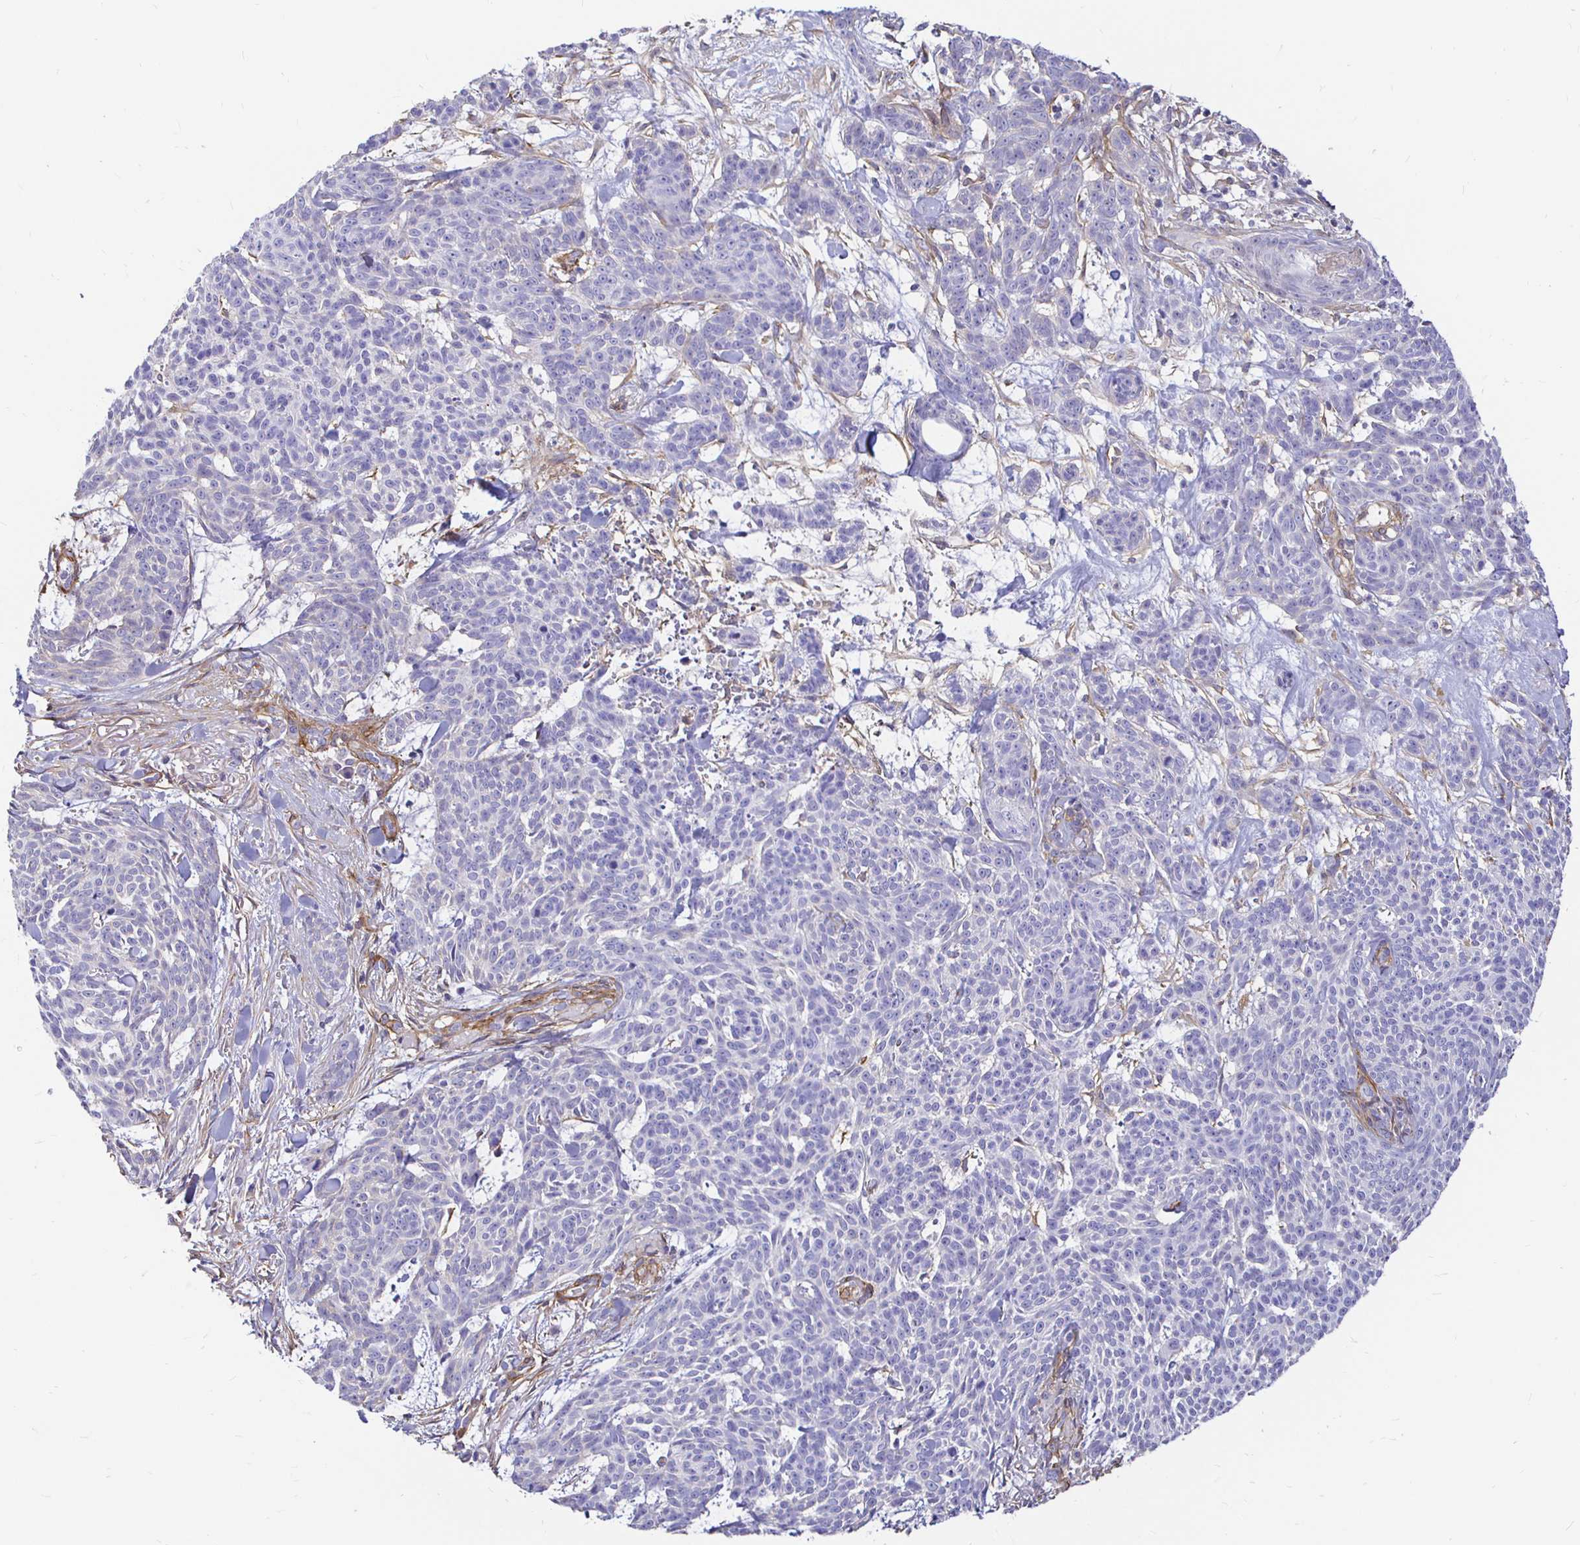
{"staining": {"intensity": "negative", "quantity": "none", "location": "none"}, "tissue": "skin cancer", "cell_type": "Tumor cells", "image_type": "cancer", "snomed": [{"axis": "morphology", "description": "Basal cell carcinoma"}, {"axis": "topography", "description": "Skin"}], "caption": "Histopathology image shows no protein expression in tumor cells of basal cell carcinoma (skin) tissue.", "gene": "PALM2AKAP2", "patient": {"sex": "female", "age": 93}}